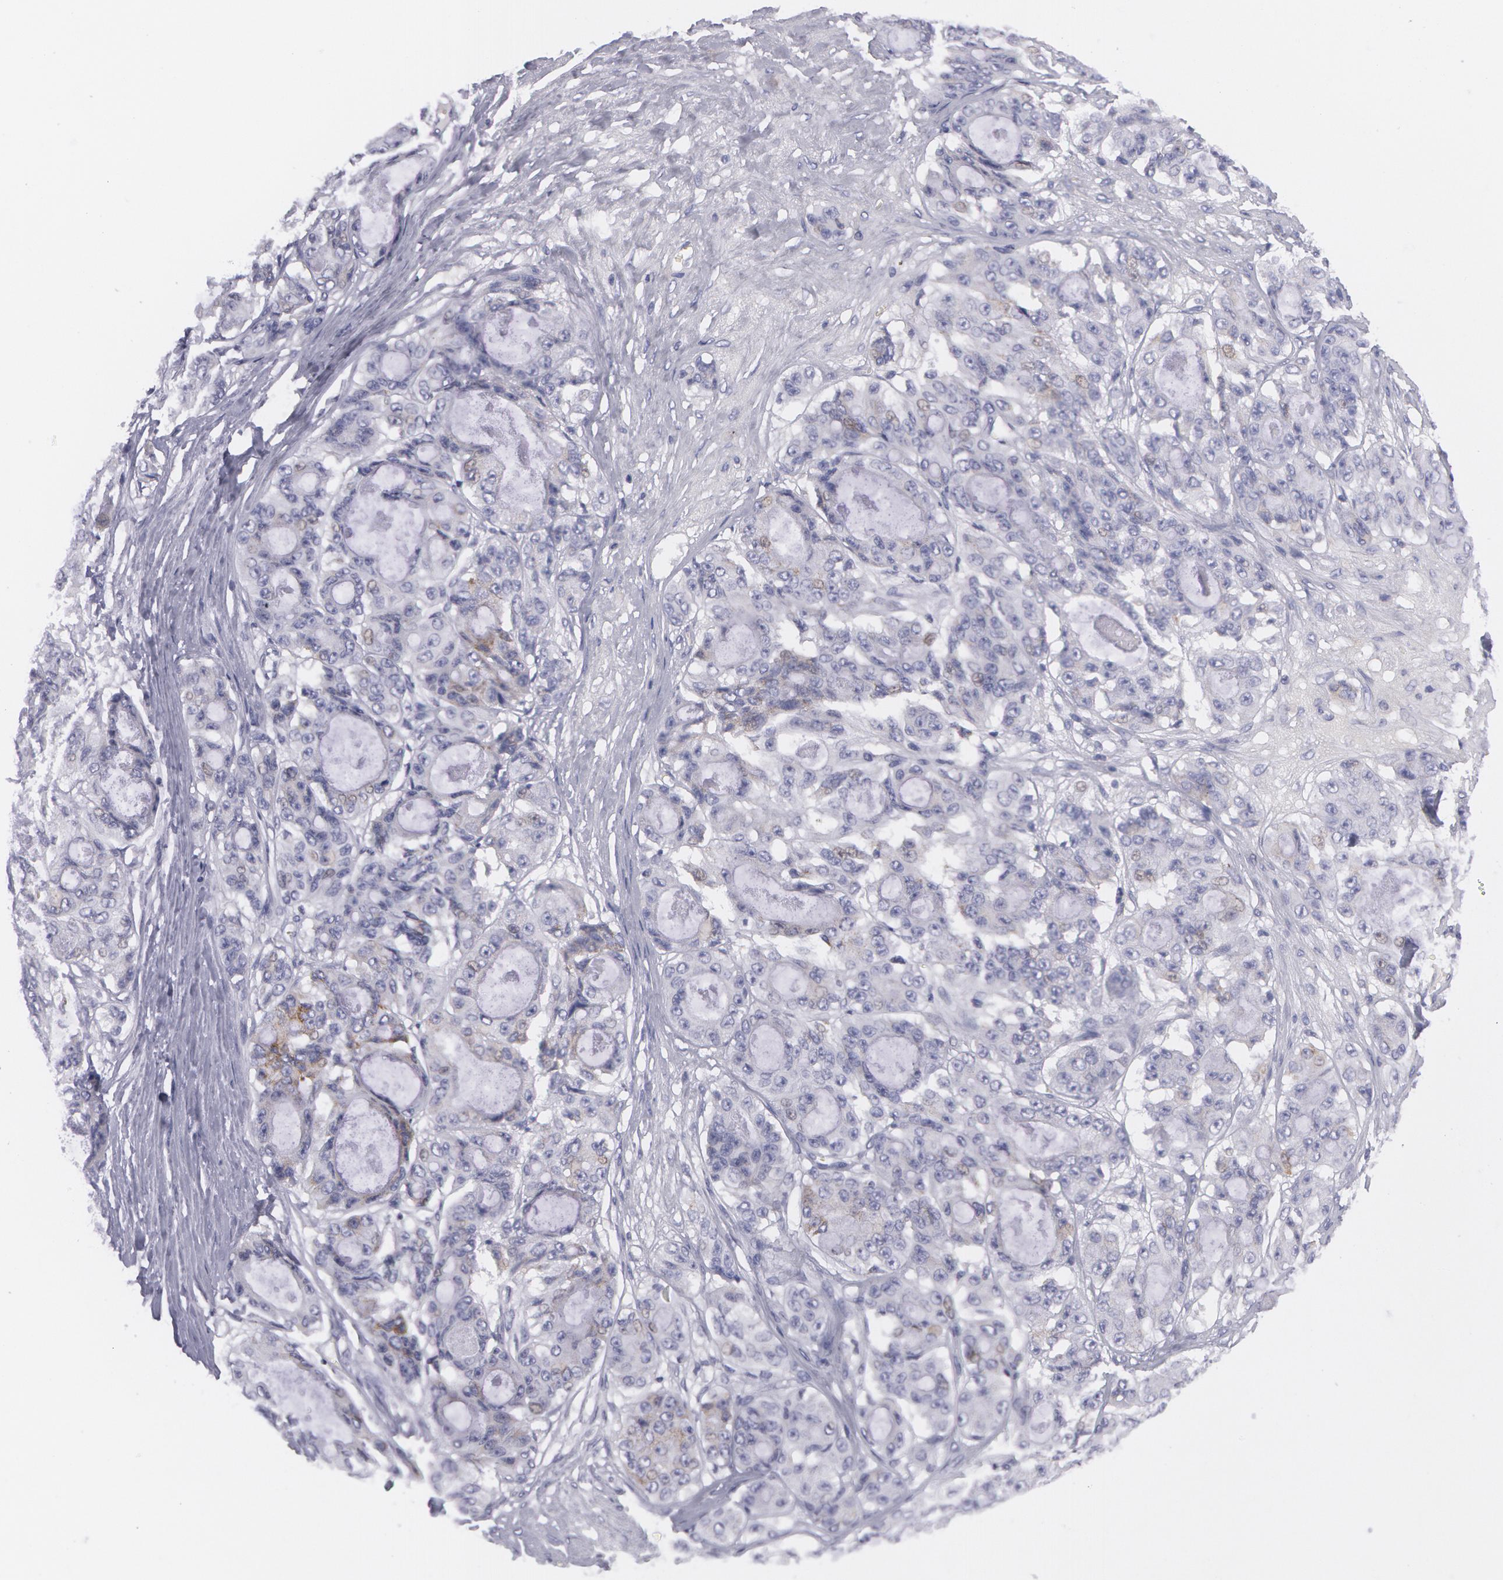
{"staining": {"intensity": "negative", "quantity": "none", "location": "none"}, "tissue": "ovarian cancer", "cell_type": "Tumor cells", "image_type": "cancer", "snomed": [{"axis": "morphology", "description": "Carcinoma, endometroid"}, {"axis": "topography", "description": "Ovary"}], "caption": "This is a image of immunohistochemistry (IHC) staining of ovarian cancer, which shows no expression in tumor cells.", "gene": "AMACR", "patient": {"sex": "female", "age": 61}}